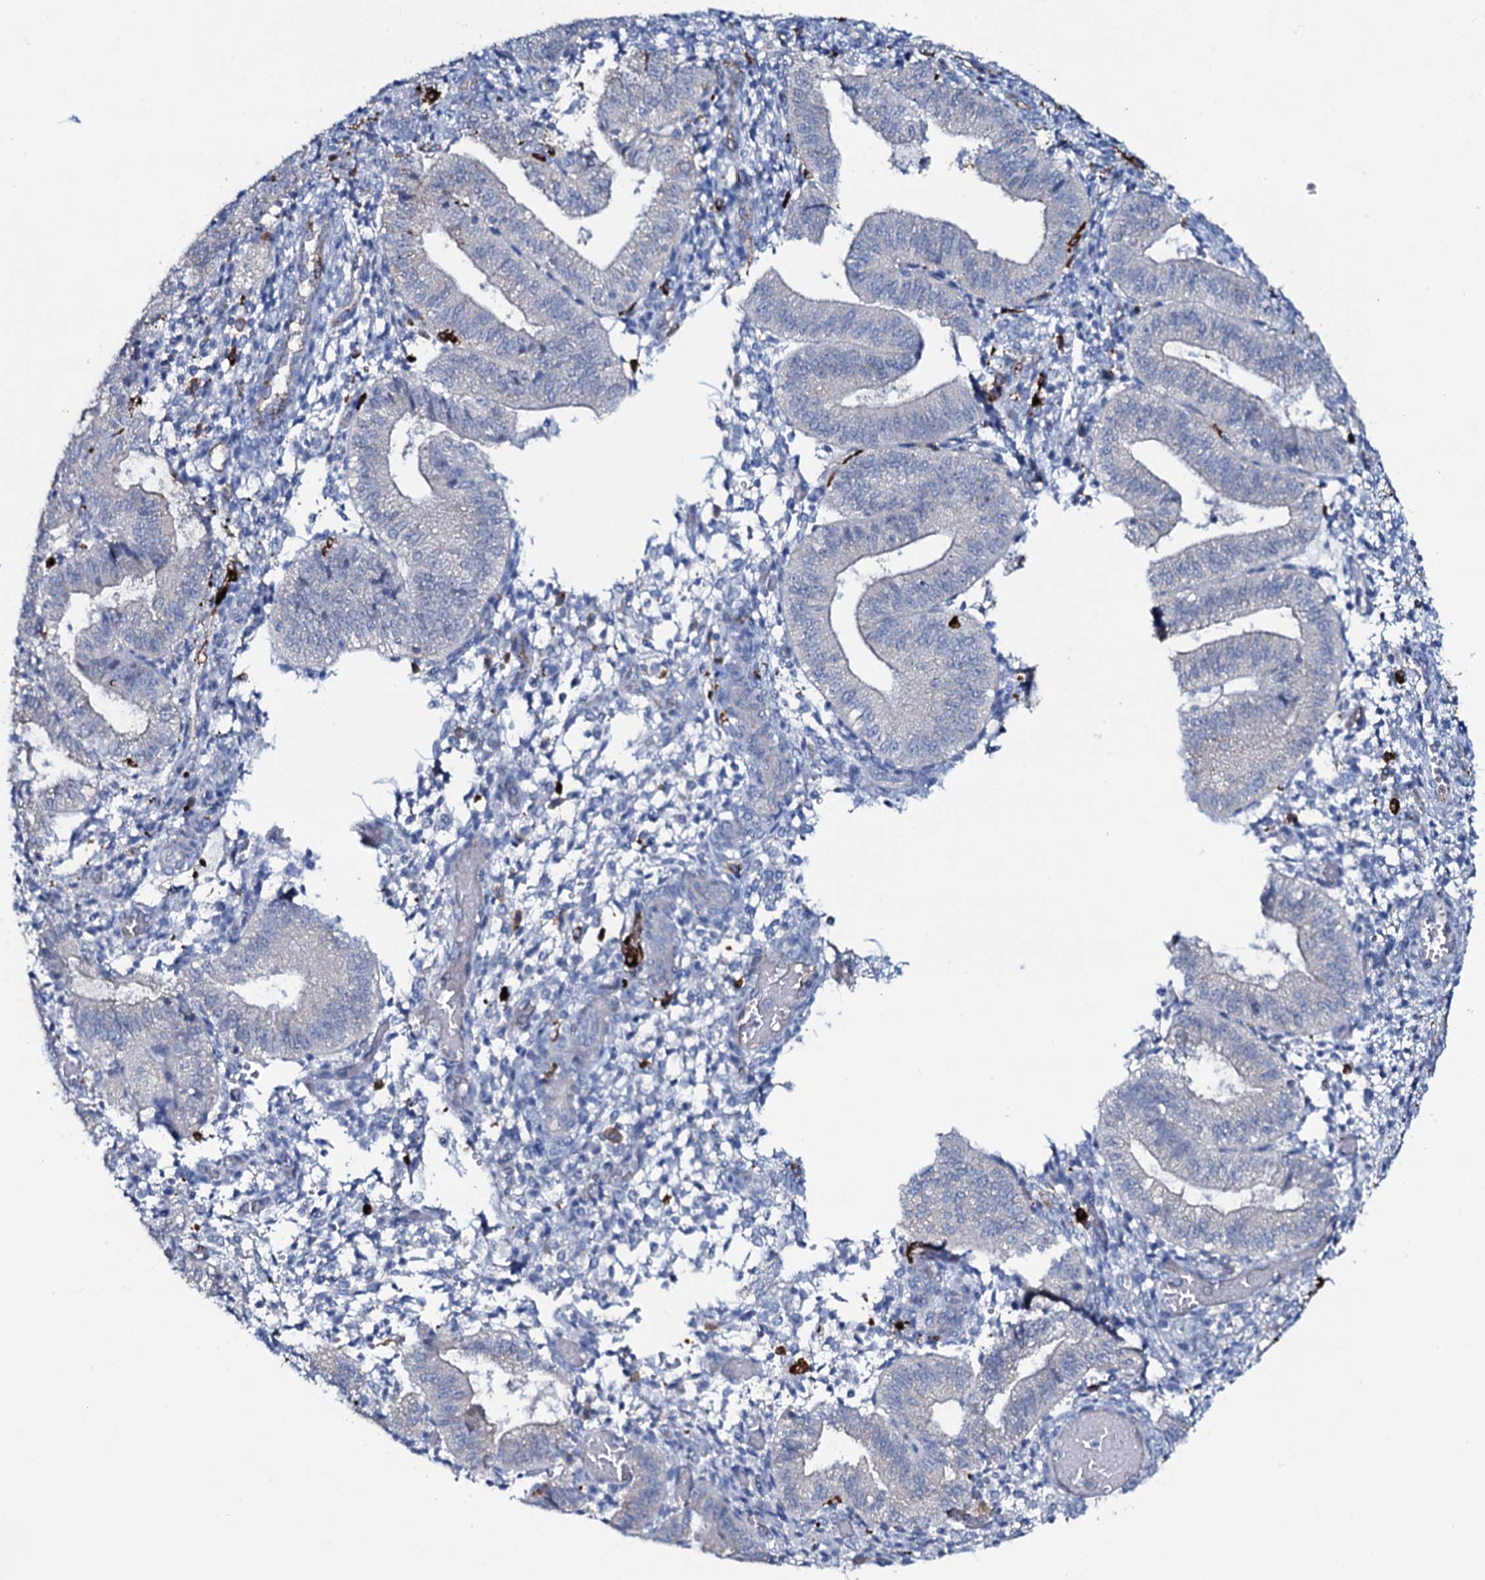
{"staining": {"intensity": "negative", "quantity": "none", "location": "none"}, "tissue": "endometrium", "cell_type": "Cells in endometrial stroma", "image_type": "normal", "snomed": [{"axis": "morphology", "description": "Normal tissue, NOS"}, {"axis": "topography", "description": "Endometrium"}], "caption": "Immunohistochemistry of normal human endometrium shows no expression in cells in endometrial stroma.", "gene": "OSBPL2", "patient": {"sex": "female", "age": 34}}